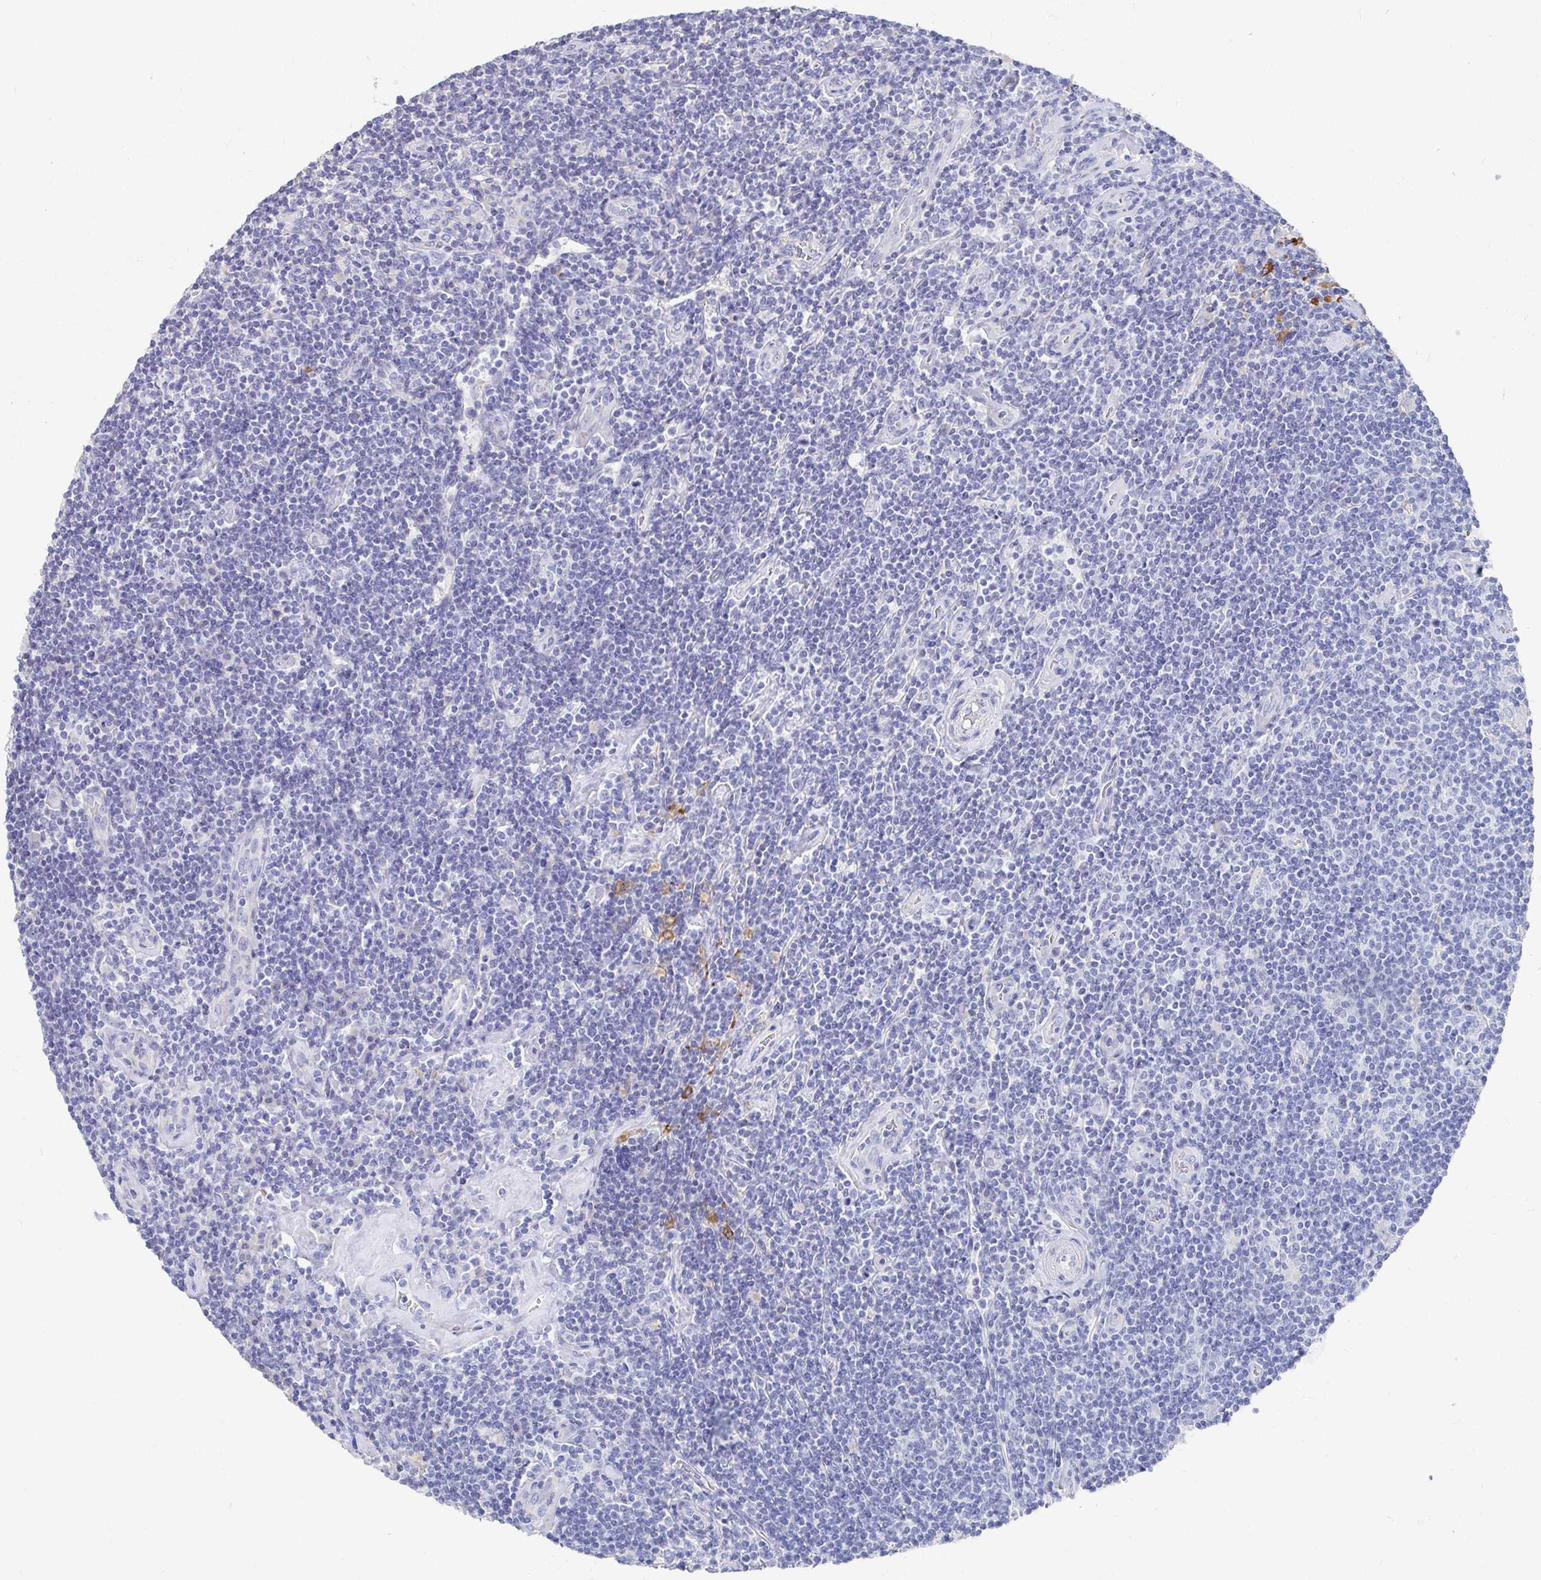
{"staining": {"intensity": "negative", "quantity": "none", "location": "none"}, "tissue": "lymphoma", "cell_type": "Tumor cells", "image_type": "cancer", "snomed": [{"axis": "morphology", "description": "Hodgkin's disease, NOS"}, {"axis": "topography", "description": "Lymph node"}], "caption": "DAB immunohistochemical staining of human Hodgkin's disease reveals no significant expression in tumor cells.", "gene": "LAMC3", "patient": {"sex": "male", "age": 40}}